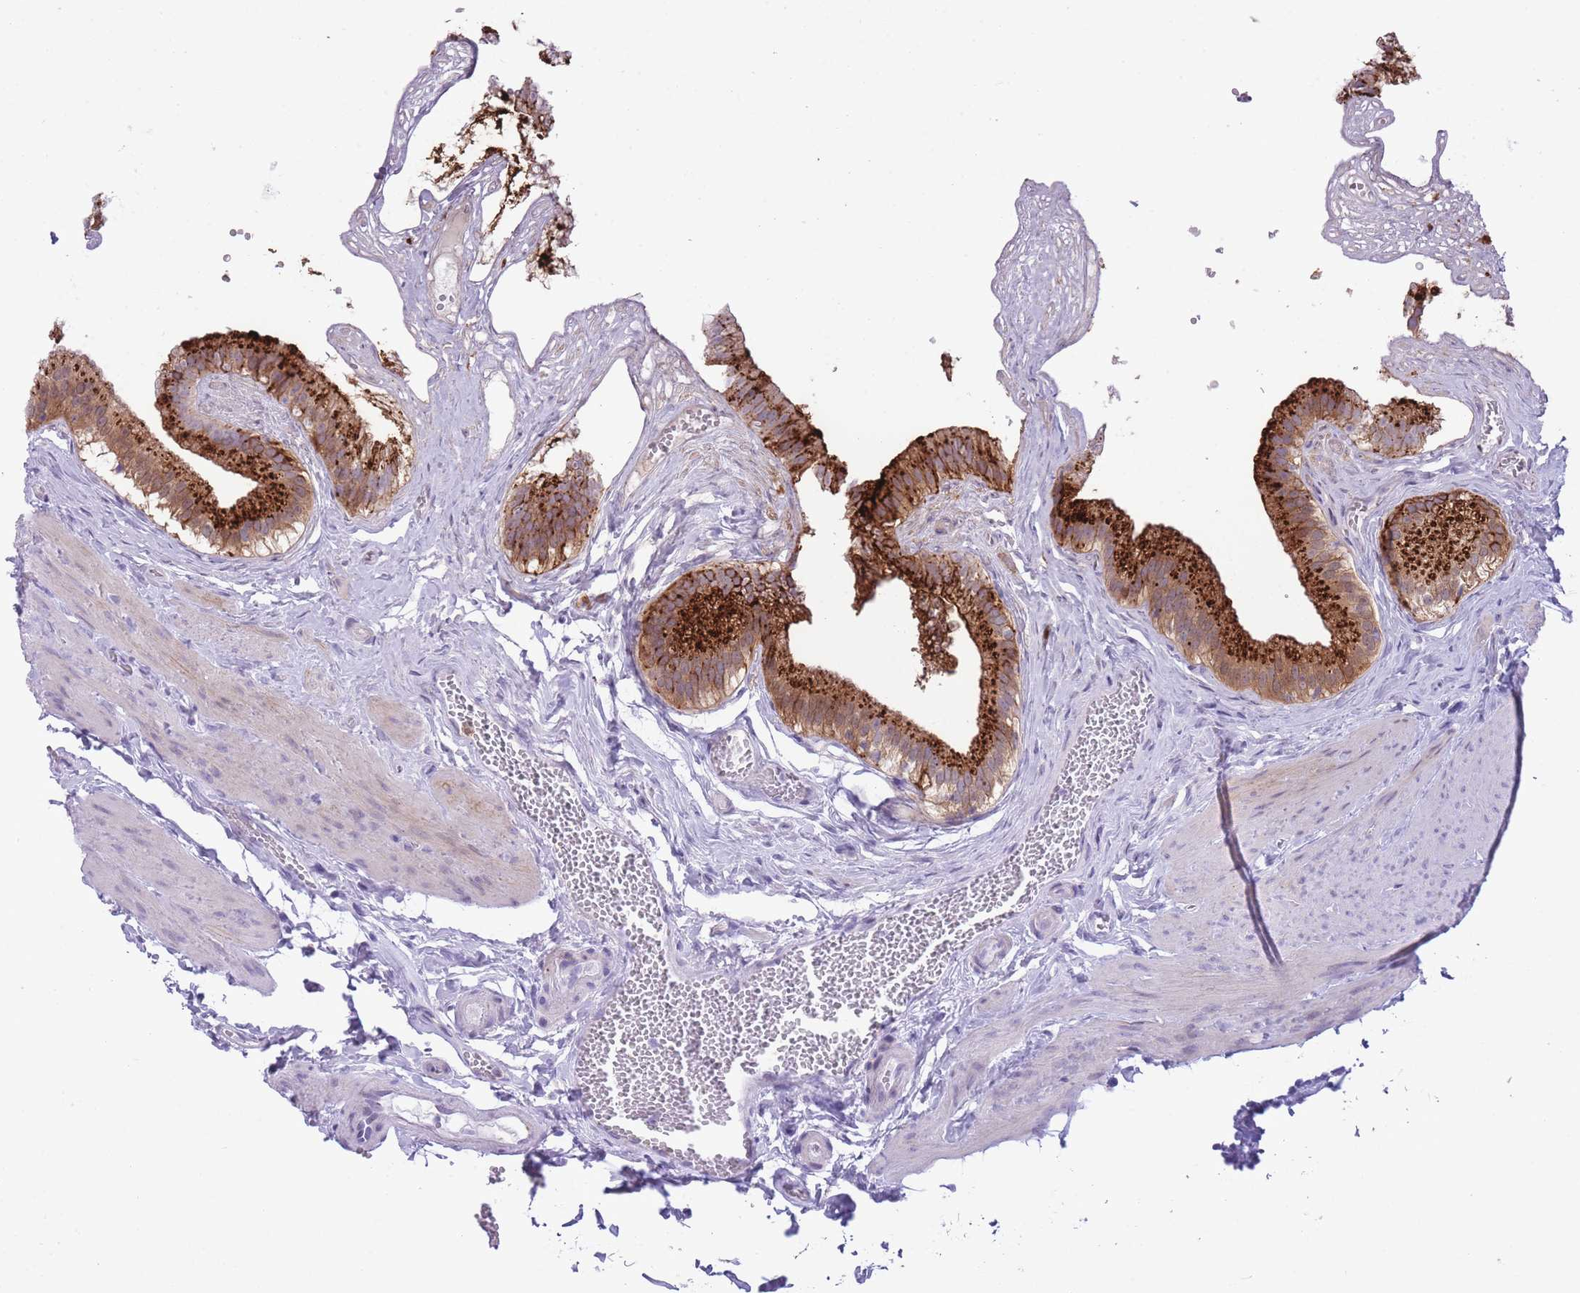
{"staining": {"intensity": "strong", "quantity": ">75%", "location": "cytoplasmic/membranous"}, "tissue": "gallbladder", "cell_type": "Glandular cells", "image_type": "normal", "snomed": [{"axis": "morphology", "description": "Normal tissue, NOS"}, {"axis": "topography", "description": "Gallbladder"}], "caption": "This photomicrograph demonstrates benign gallbladder stained with IHC to label a protein in brown. The cytoplasmic/membranous of glandular cells show strong positivity for the protein. Nuclei are counter-stained blue.", "gene": "B4GALT2", "patient": {"sex": "female", "age": 54}}